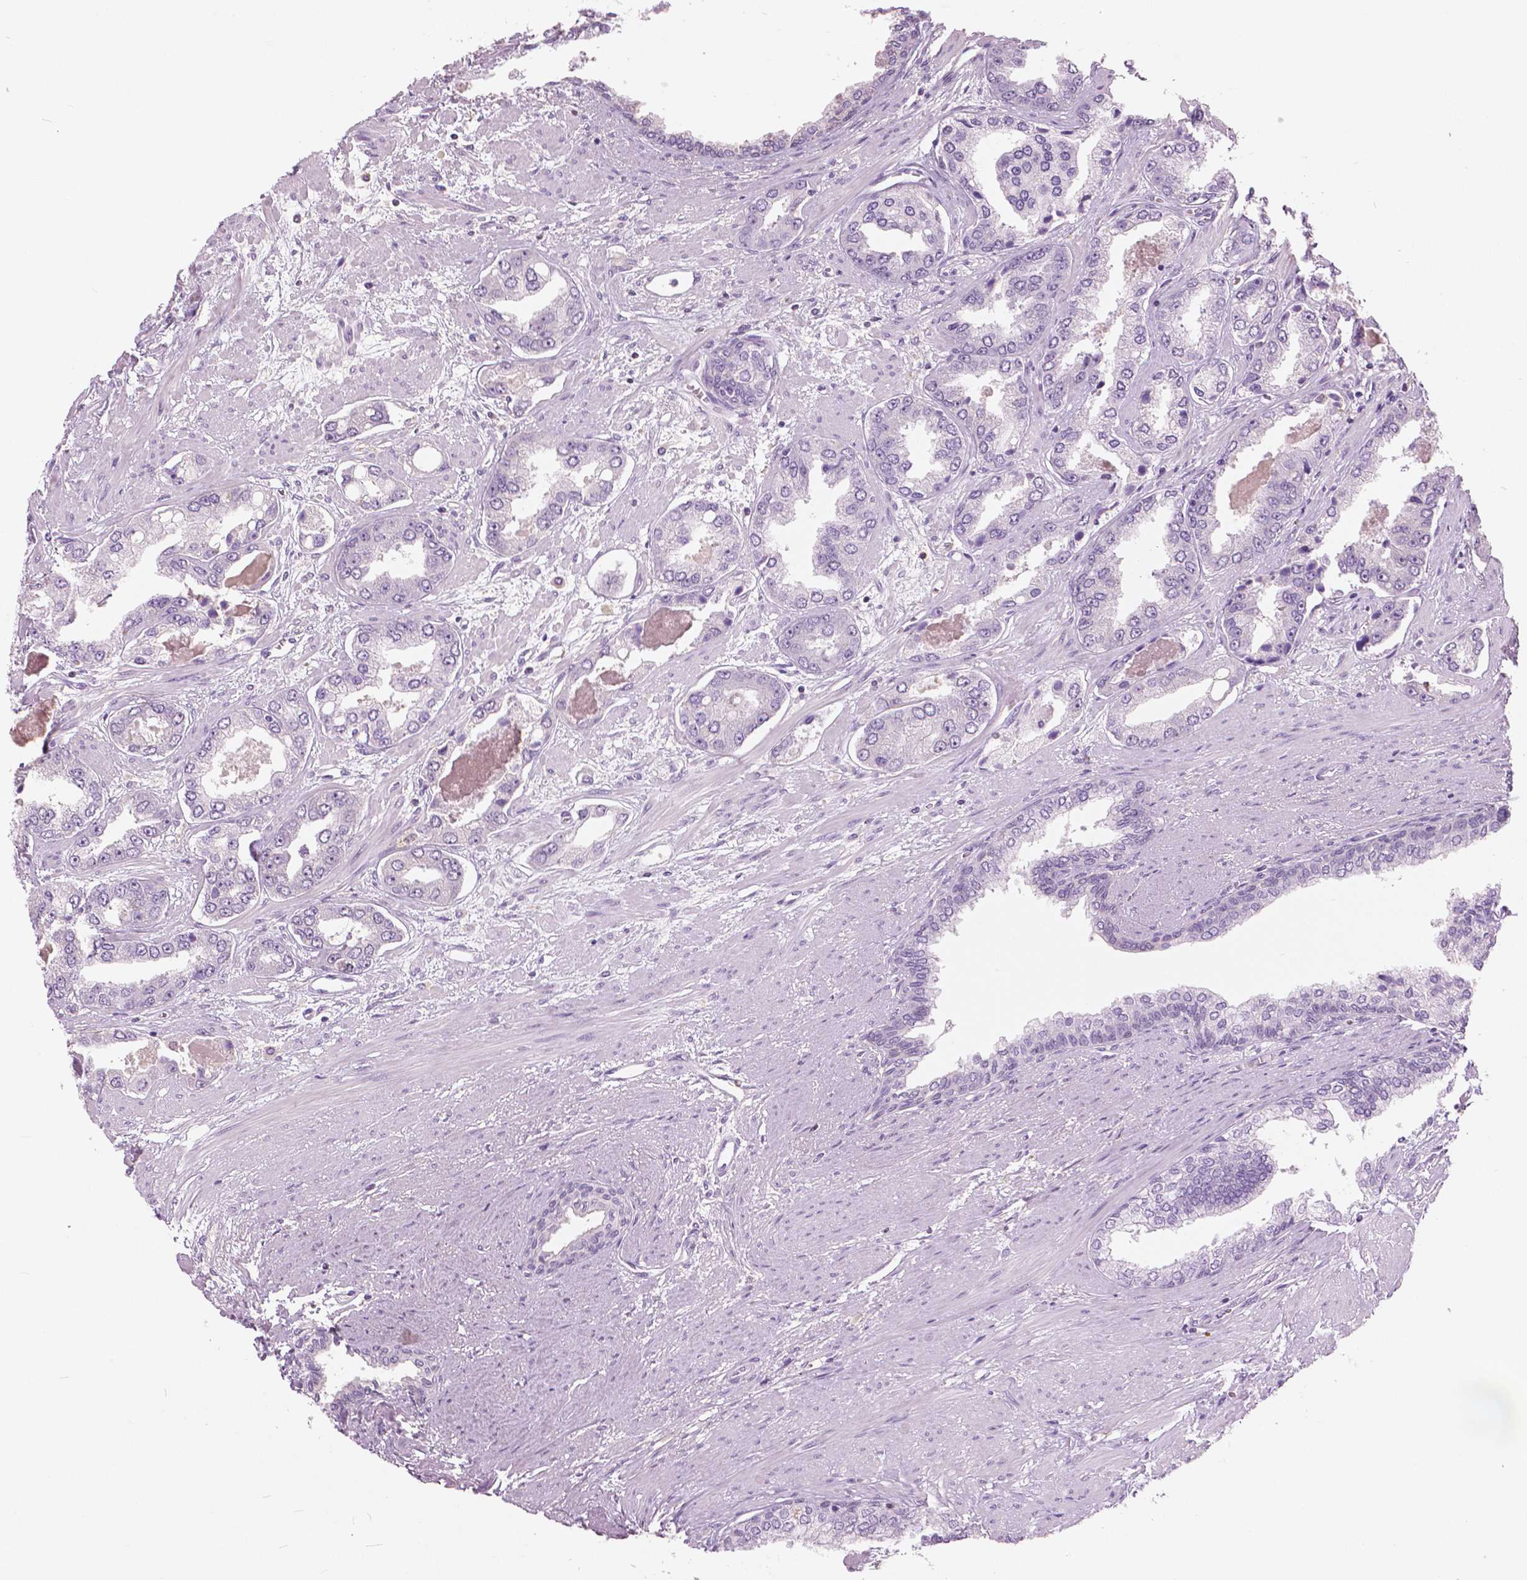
{"staining": {"intensity": "negative", "quantity": "none", "location": "none"}, "tissue": "prostate cancer", "cell_type": "Tumor cells", "image_type": "cancer", "snomed": [{"axis": "morphology", "description": "Adenocarcinoma, Low grade"}, {"axis": "topography", "description": "Prostate"}], "caption": "There is no significant positivity in tumor cells of low-grade adenocarcinoma (prostate). Nuclei are stained in blue.", "gene": "GALM", "patient": {"sex": "male", "age": 60}}